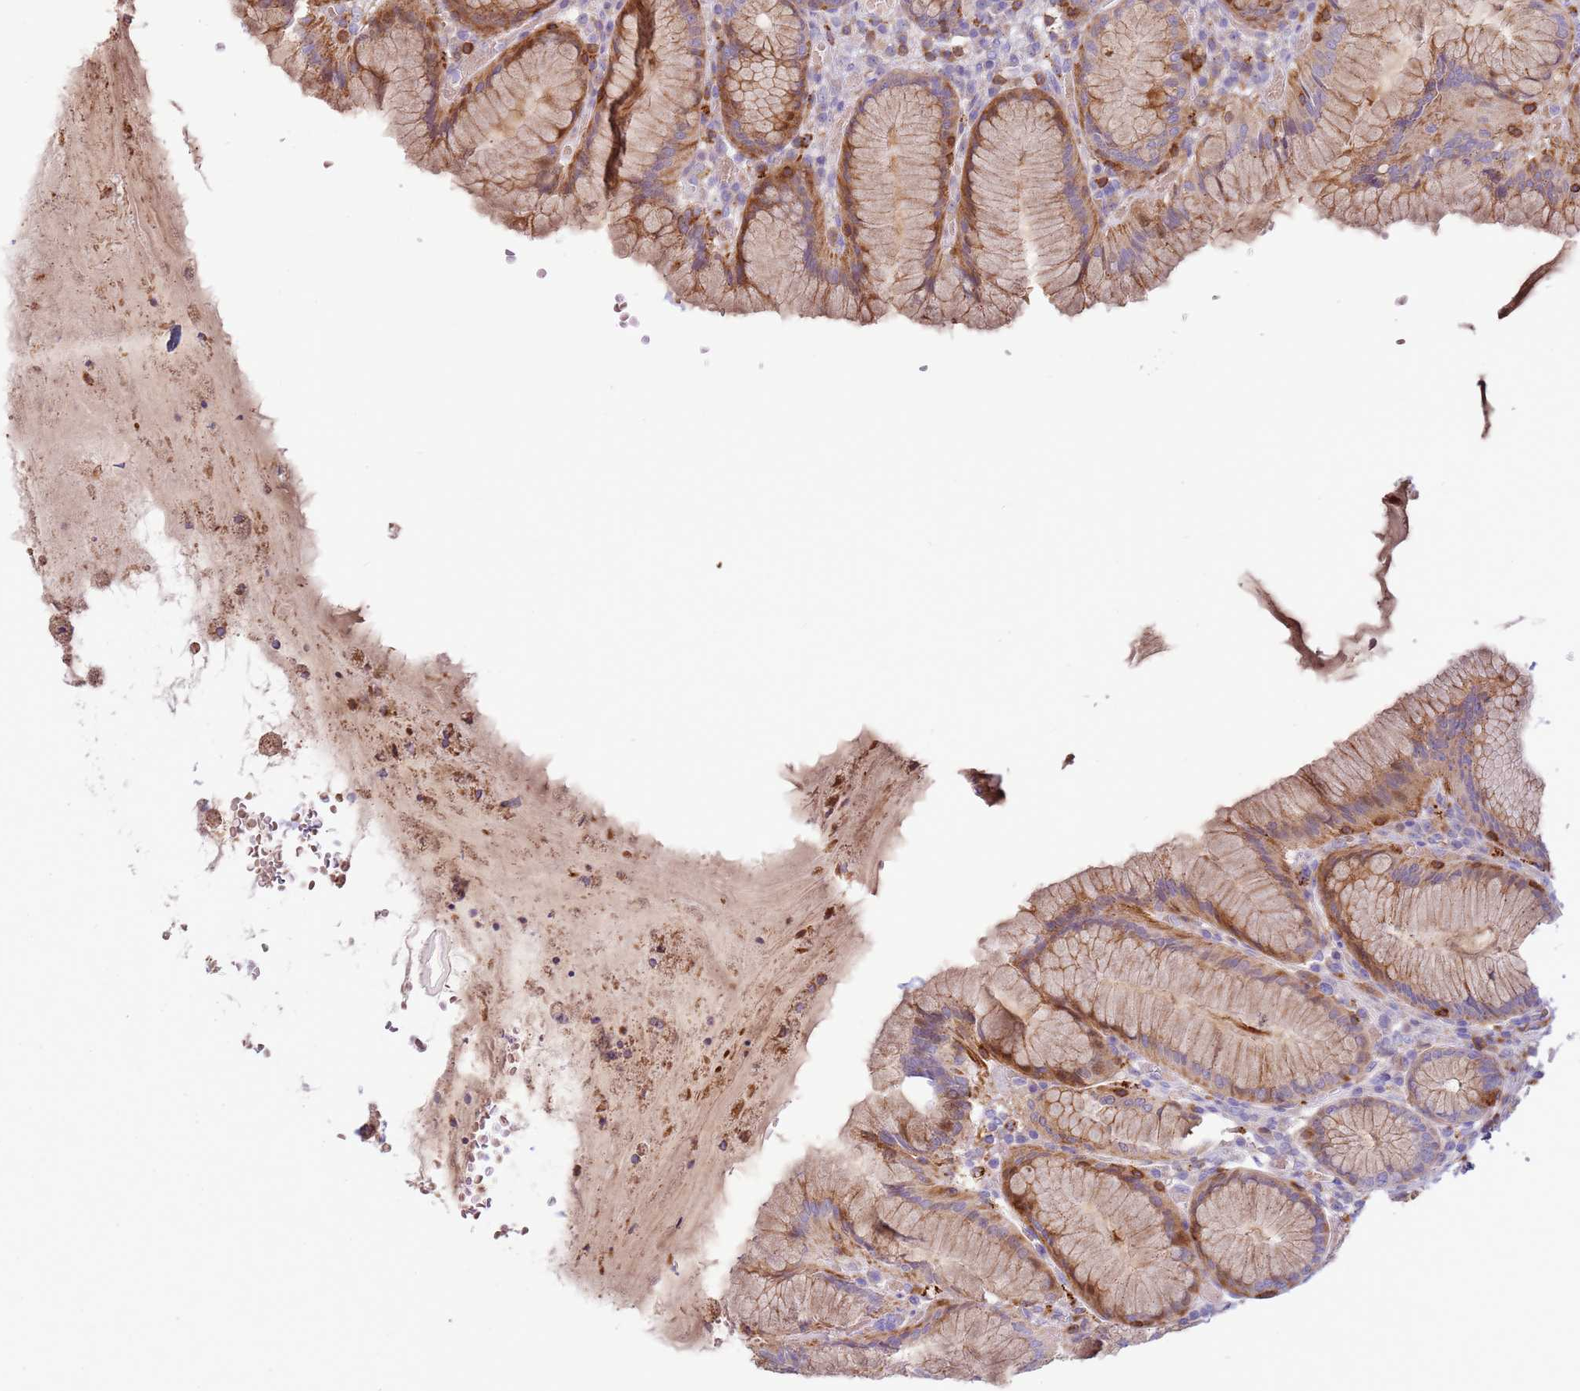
{"staining": {"intensity": "strong", "quantity": ">75%", "location": "cytoplasmic/membranous"}, "tissue": "stomach", "cell_type": "Glandular cells", "image_type": "normal", "snomed": [{"axis": "morphology", "description": "Normal tissue, NOS"}, {"axis": "topography", "description": "Stomach"}], "caption": "Brown immunohistochemical staining in unremarkable human stomach displays strong cytoplasmic/membranous staining in about >75% of glandular cells.", "gene": "TTPAL", "patient": {"sex": "male", "age": 55}}